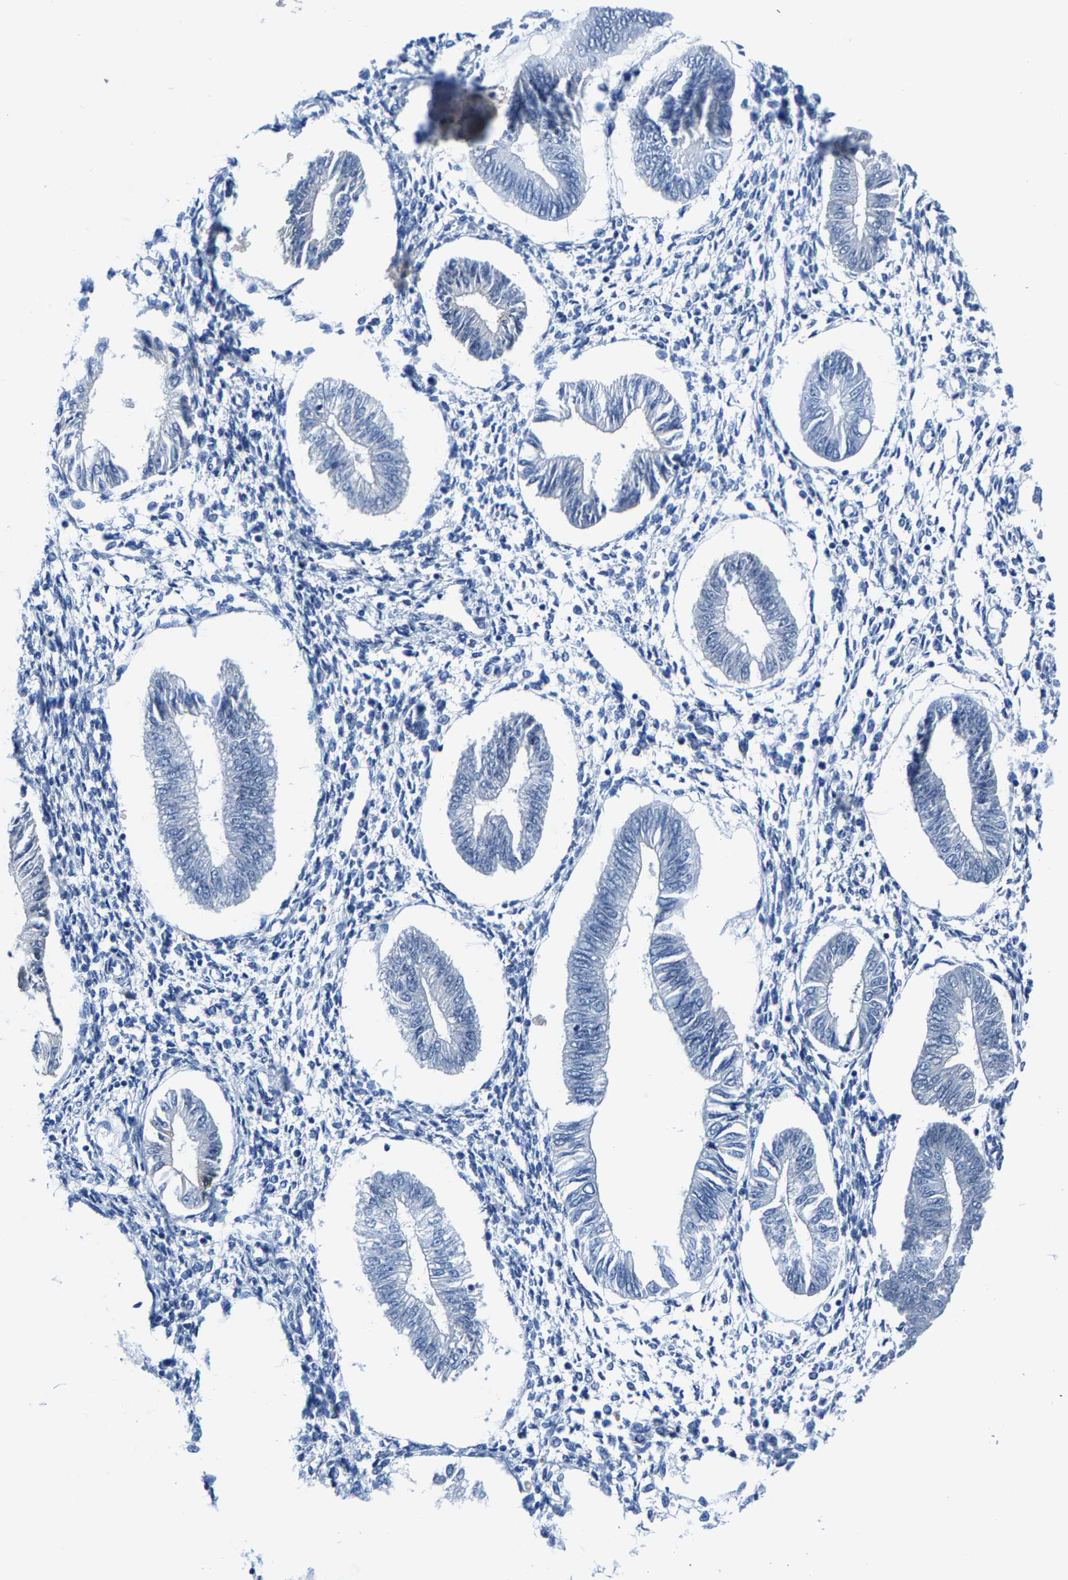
{"staining": {"intensity": "negative", "quantity": "none", "location": "none"}, "tissue": "endometrium", "cell_type": "Cells in endometrial stroma", "image_type": "normal", "snomed": [{"axis": "morphology", "description": "Normal tissue, NOS"}, {"axis": "topography", "description": "Endometrium"}], "caption": "Immunohistochemistry photomicrograph of unremarkable endometrium stained for a protein (brown), which demonstrates no staining in cells in endometrial stroma.", "gene": "SSH3", "patient": {"sex": "female", "age": 50}}